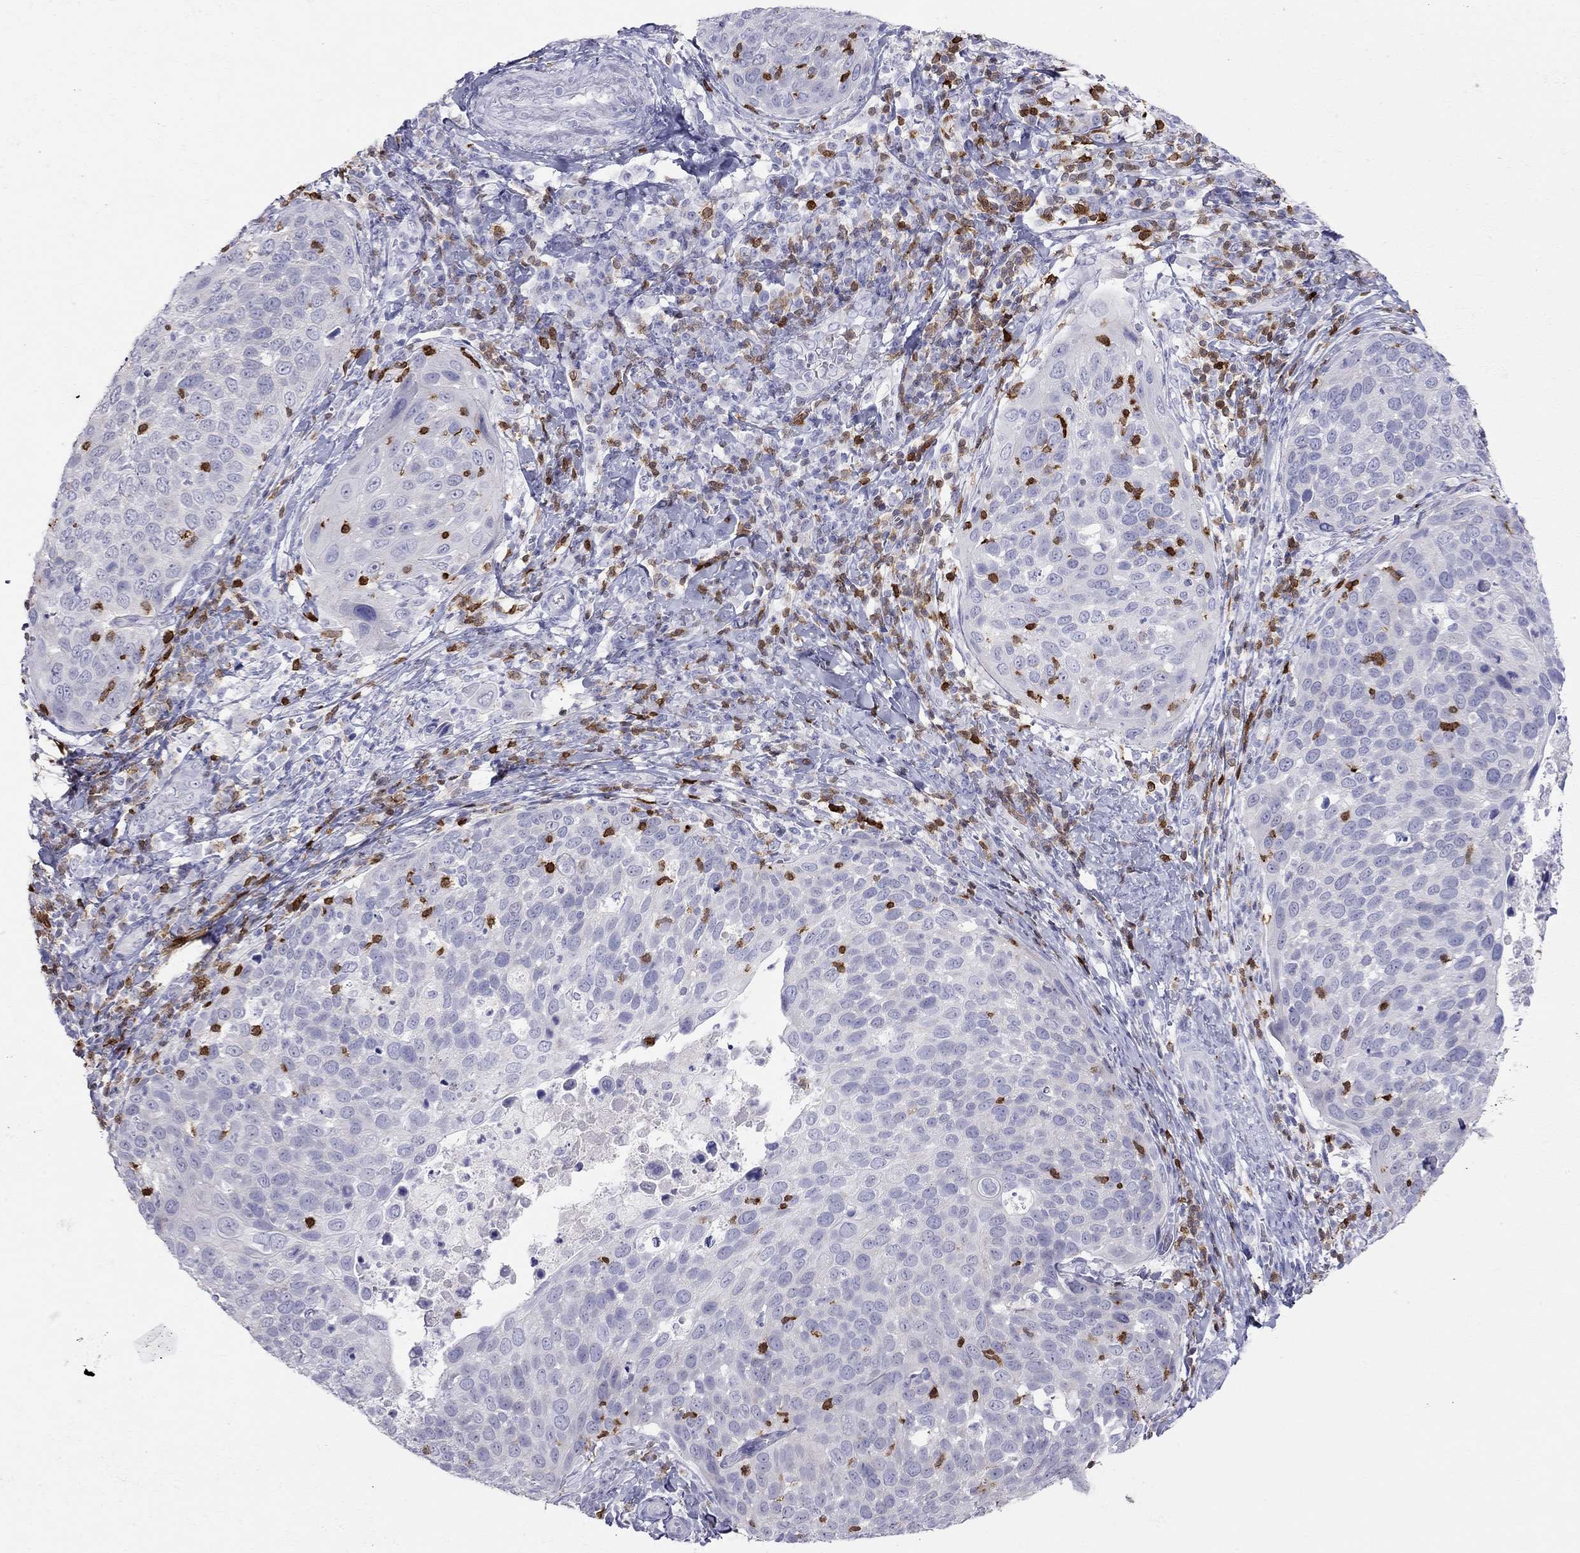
{"staining": {"intensity": "negative", "quantity": "none", "location": "none"}, "tissue": "cervical cancer", "cell_type": "Tumor cells", "image_type": "cancer", "snomed": [{"axis": "morphology", "description": "Squamous cell carcinoma, NOS"}, {"axis": "topography", "description": "Cervix"}], "caption": "DAB immunohistochemical staining of human cervical squamous cell carcinoma shows no significant staining in tumor cells.", "gene": "SH2D2A", "patient": {"sex": "female", "age": 54}}